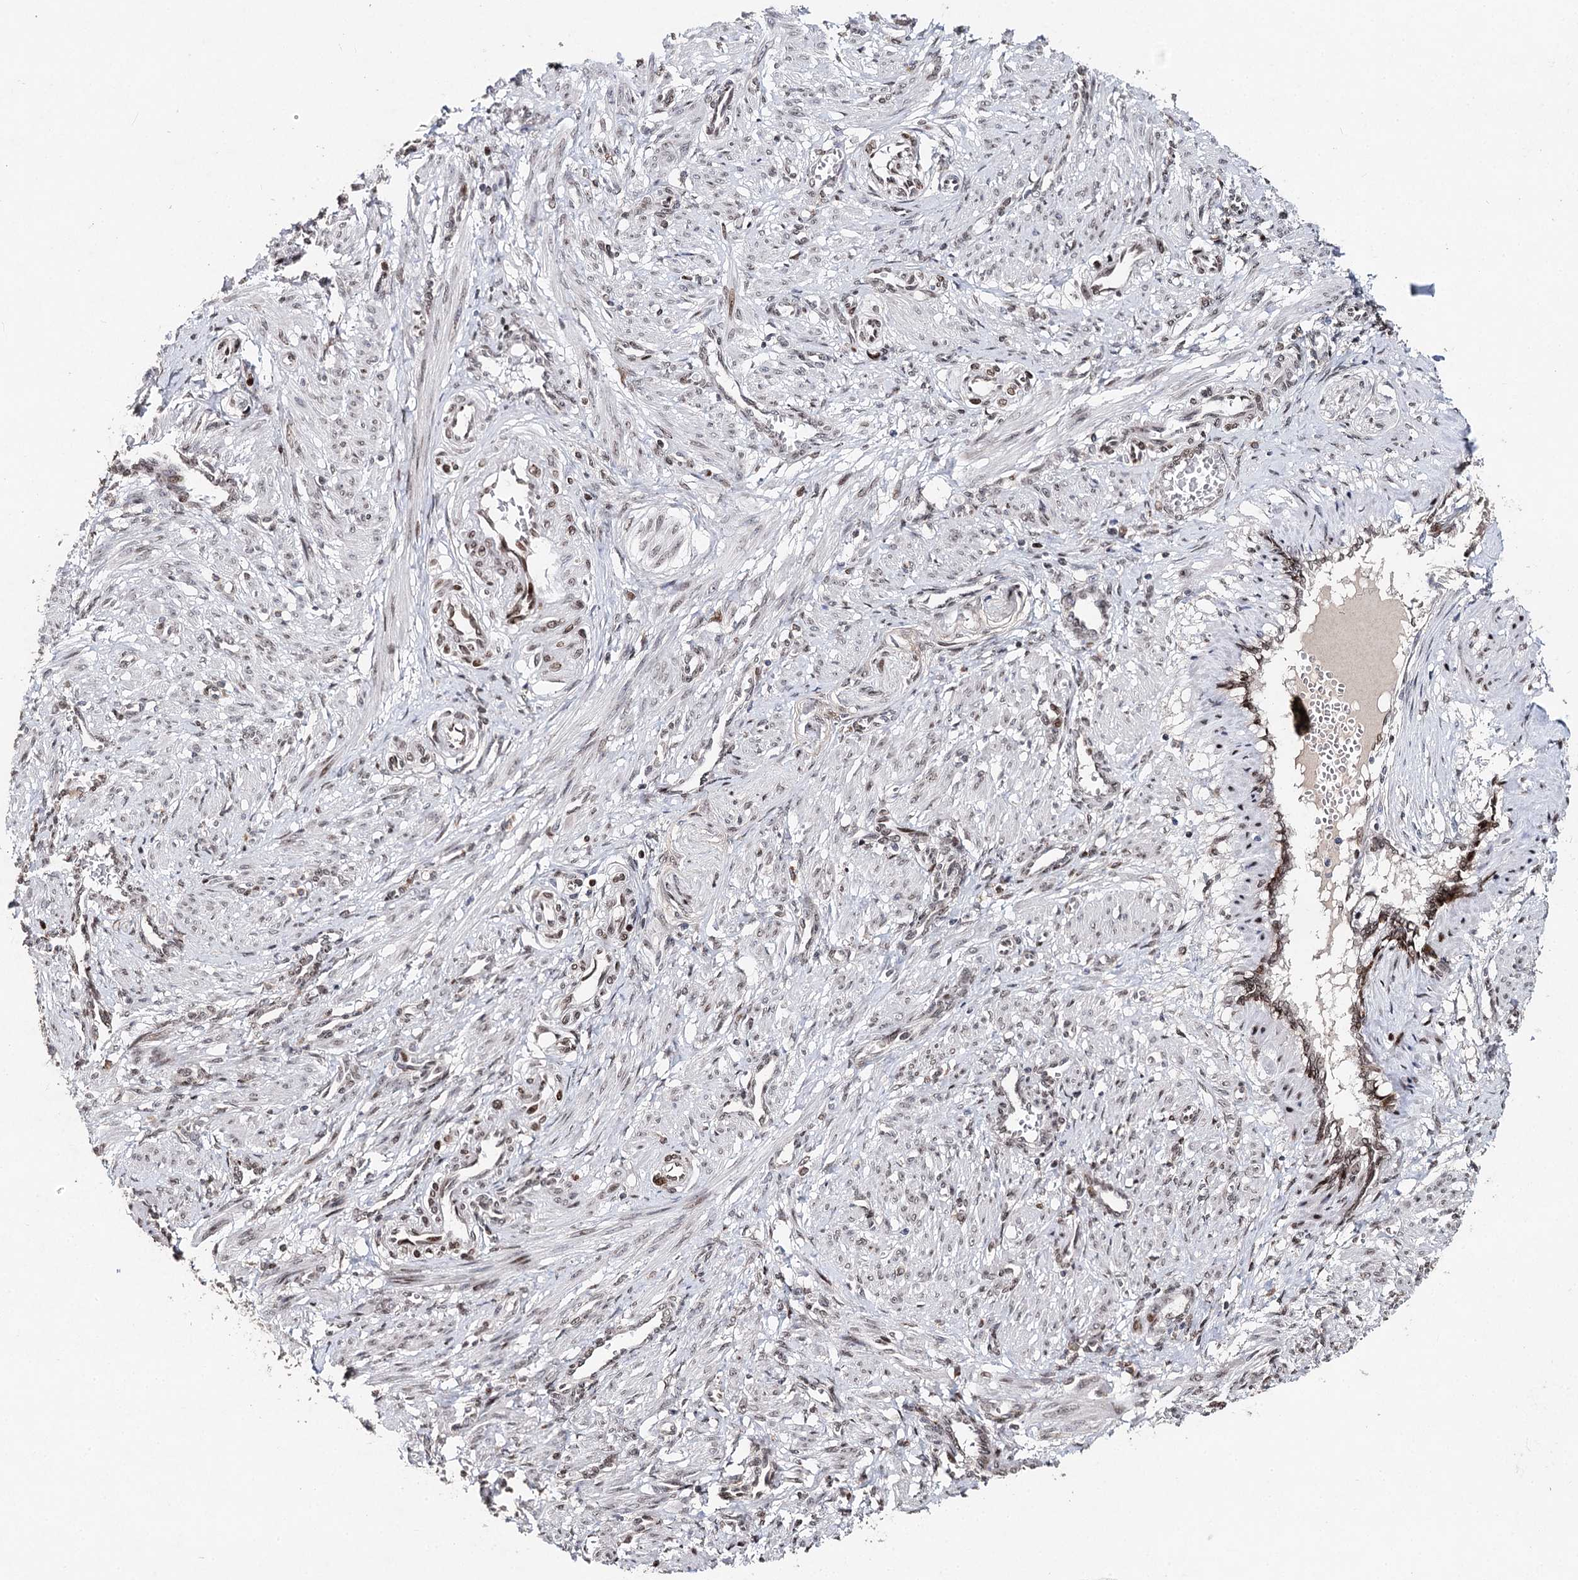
{"staining": {"intensity": "moderate", "quantity": "25%-75%", "location": "nuclear"}, "tissue": "smooth muscle", "cell_type": "Smooth muscle cells", "image_type": "normal", "snomed": [{"axis": "morphology", "description": "Normal tissue, NOS"}, {"axis": "topography", "description": "Endometrium"}], "caption": "Protein positivity by immunohistochemistry demonstrates moderate nuclear expression in about 25%-75% of smooth muscle cells in benign smooth muscle. The protein is stained brown, and the nuclei are stained in blue (DAB IHC with brightfield microscopy, high magnification).", "gene": "FRMD4A", "patient": {"sex": "female", "age": 33}}